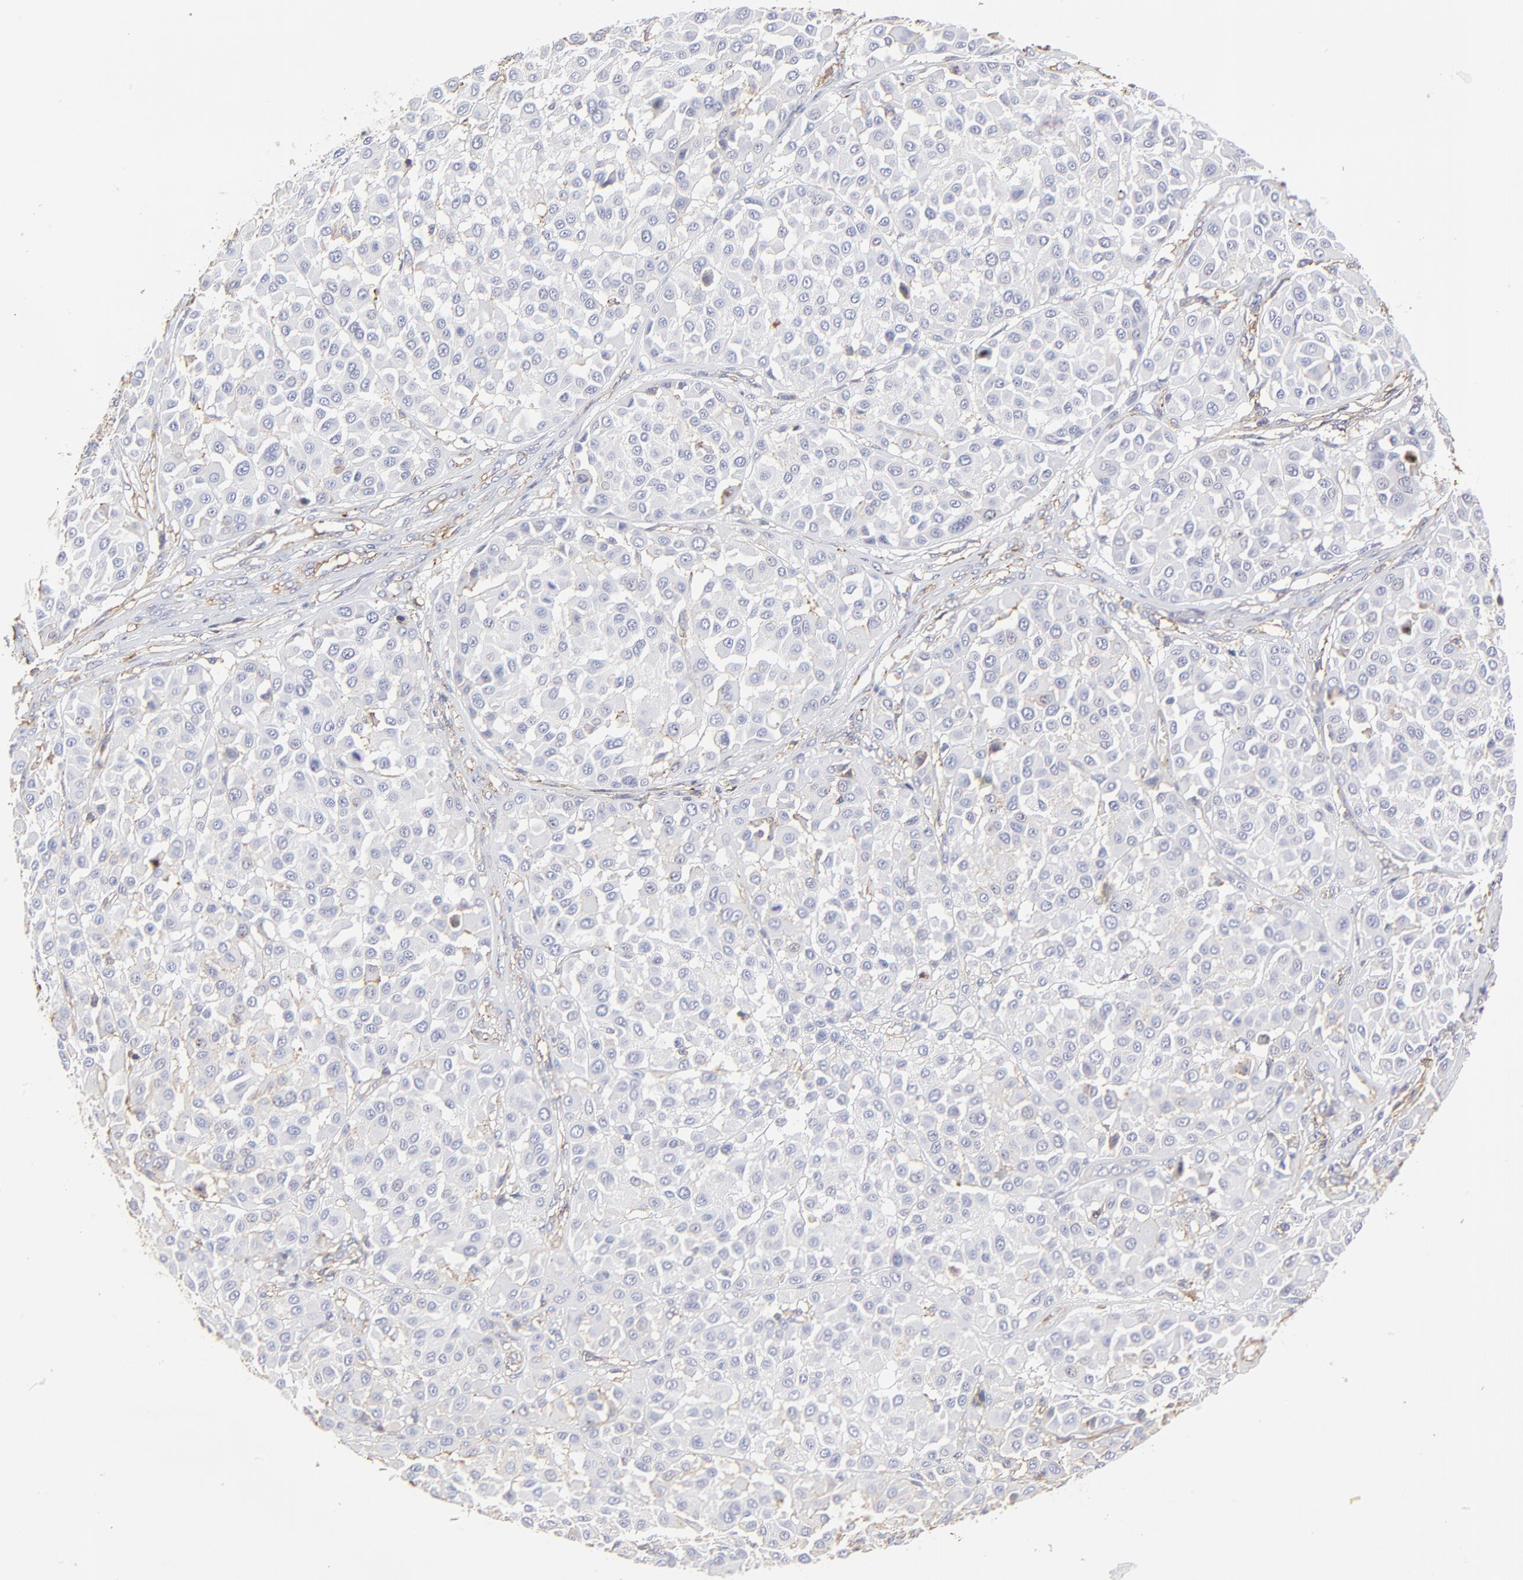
{"staining": {"intensity": "negative", "quantity": "none", "location": "none"}, "tissue": "melanoma", "cell_type": "Tumor cells", "image_type": "cancer", "snomed": [{"axis": "morphology", "description": "Malignant melanoma, Metastatic site"}, {"axis": "topography", "description": "Soft tissue"}], "caption": "The immunohistochemistry (IHC) photomicrograph has no significant staining in tumor cells of malignant melanoma (metastatic site) tissue. The staining was performed using DAB to visualize the protein expression in brown, while the nuclei were stained in blue with hematoxylin (Magnification: 20x).", "gene": "ANXA6", "patient": {"sex": "male", "age": 41}}